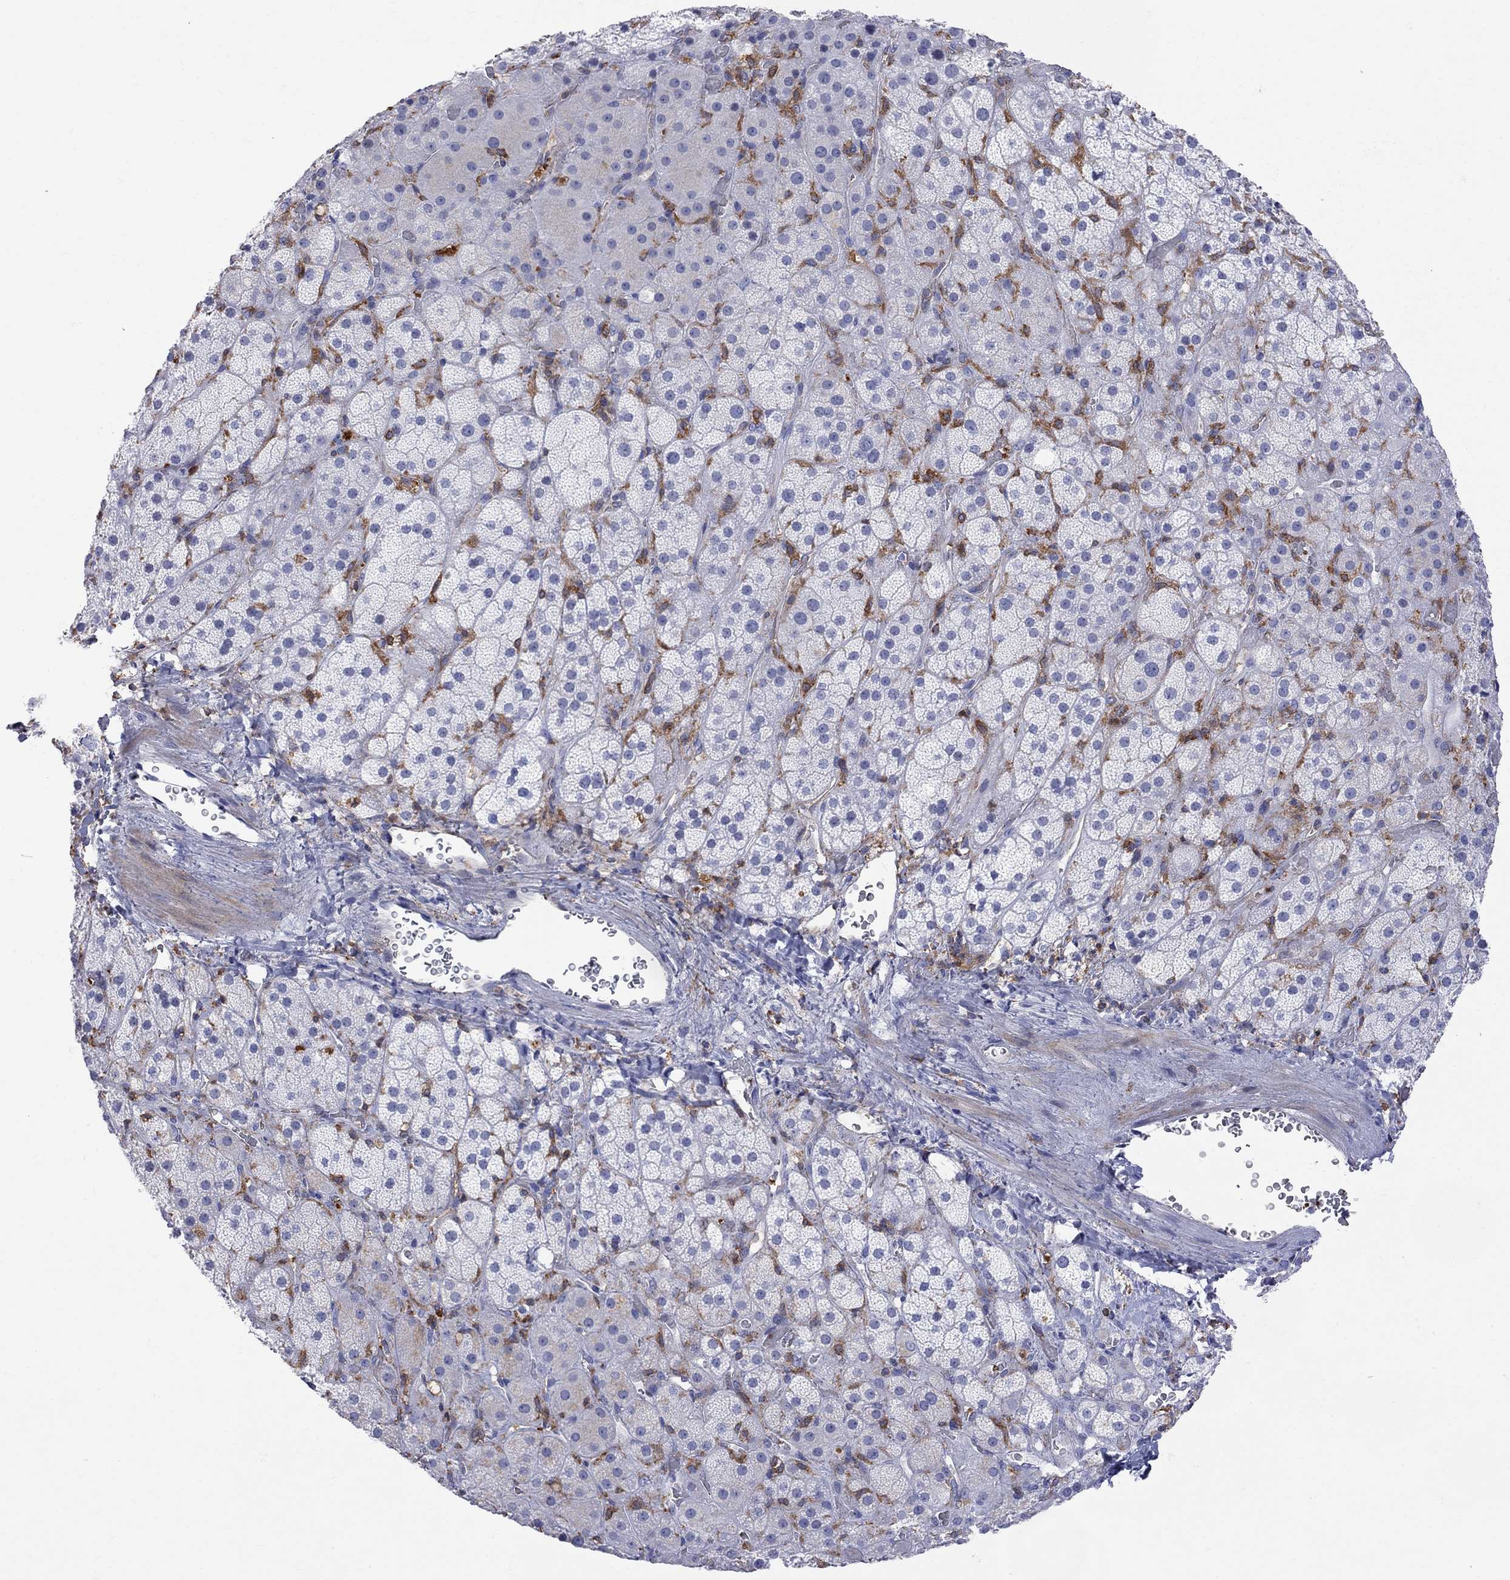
{"staining": {"intensity": "negative", "quantity": "none", "location": "none"}, "tissue": "adrenal gland", "cell_type": "Glandular cells", "image_type": "normal", "snomed": [{"axis": "morphology", "description": "Normal tissue, NOS"}, {"axis": "topography", "description": "Adrenal gland"}], "caption": "This is a photomicrograph of immunohistochemistry (IHC) staining of normal adrenal gland, which shows no staining in glandular cells. (DAB (3,3'-diaminobenzidine) immunohistochemistry (IHC) visualized using brightfield microscopy, high magnification).", "gene": "ABI3", "patient": {"sex": "male", "age": 57}}